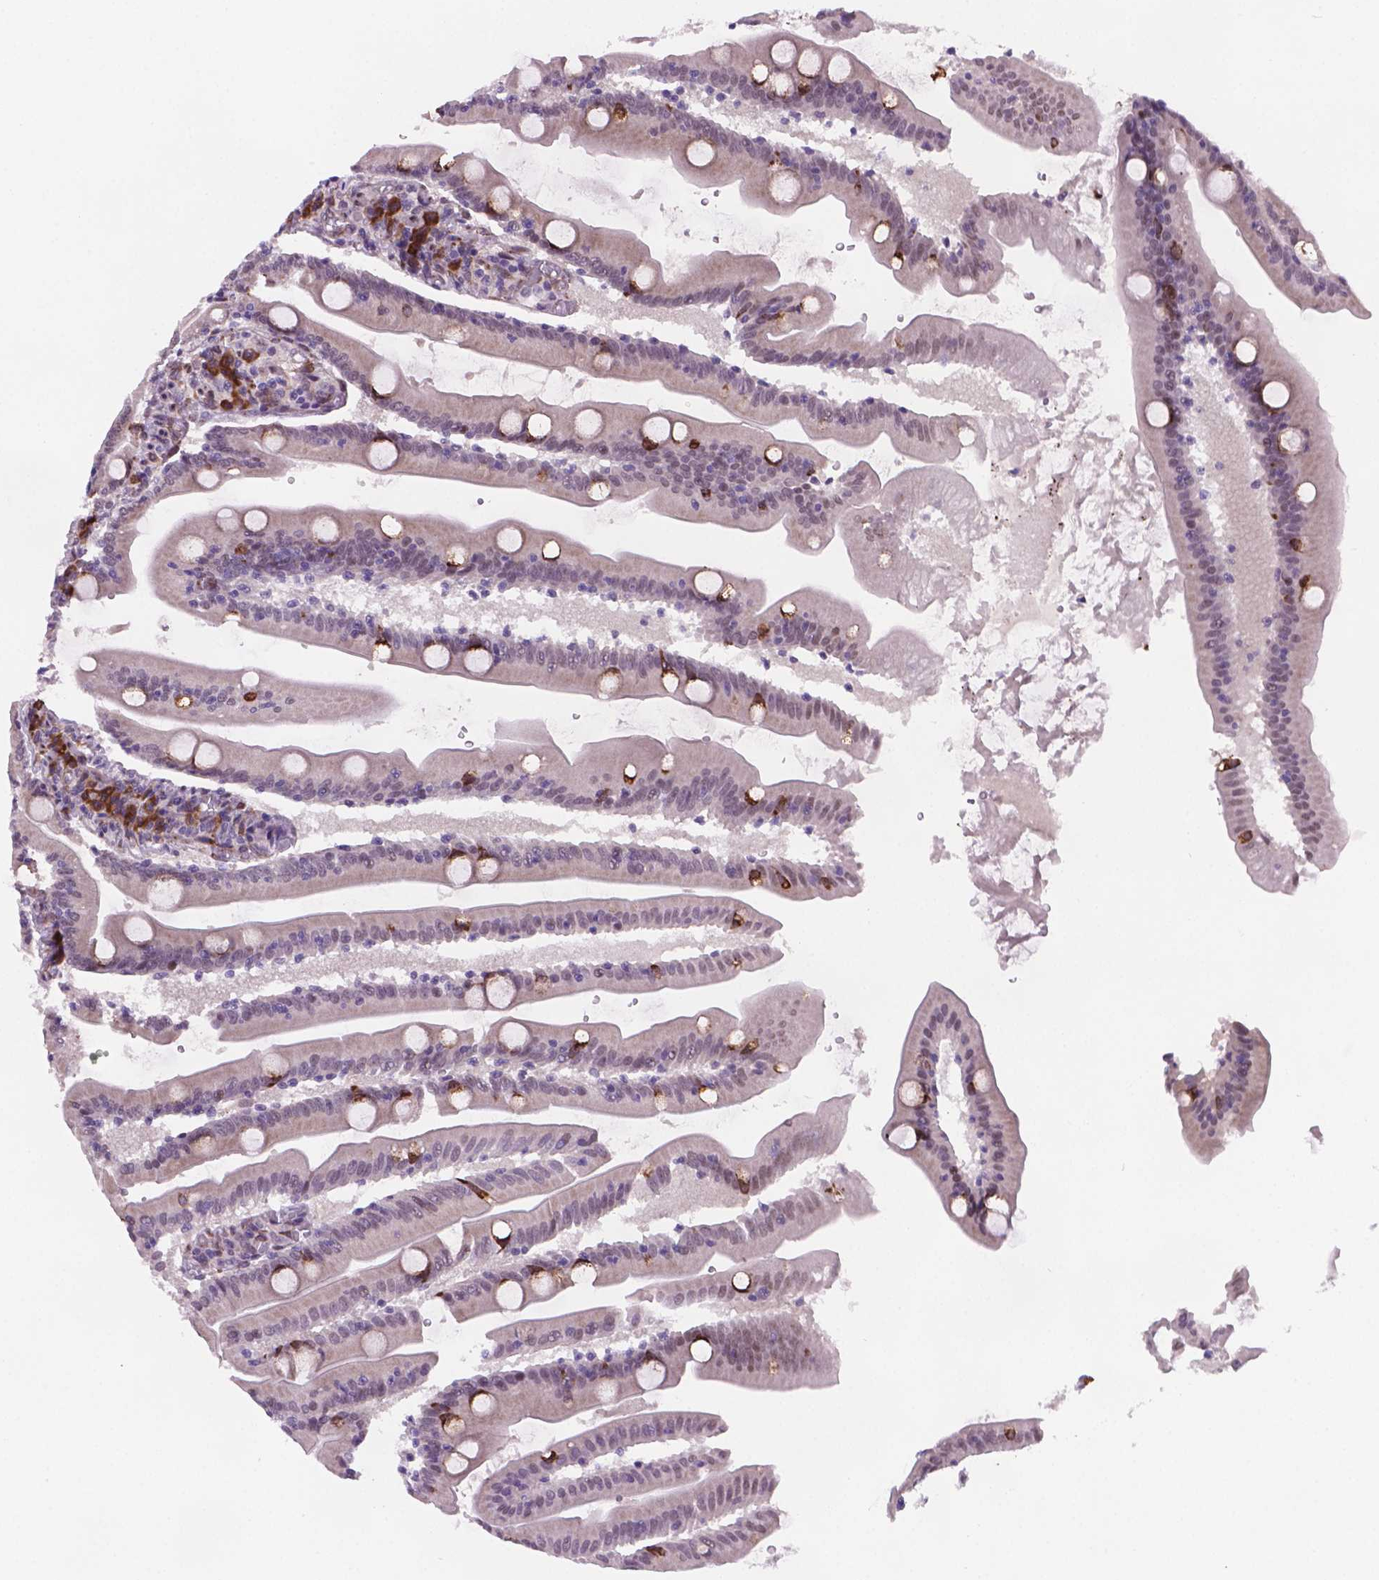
{"staining": {"intensity": "strong", "quantity": "25%-75%", "location": "cytoplasmic/membranous"}, "tissue": "small intestine", "cell_type": "Glandular cells", "image_type": "normal", "snomed": [{"axis": "morphology", "description": "Normal tissue, NOS"}, {"axis": "topography", "description": "Small intestine"}], "caption": "Protein expression analysis of normal human small intestine reveals strong cytoplasmic/membranous expression in about 25%-75% of glandular cells. The staining is performed using DAB (3,3'-diaminobenzidine) brown chromogen to label protein expression. The nuclei are counter-stained blue using hematoxylin.", "gene": "FNIP1", "patient": {"sex": "male", "age": 37}}